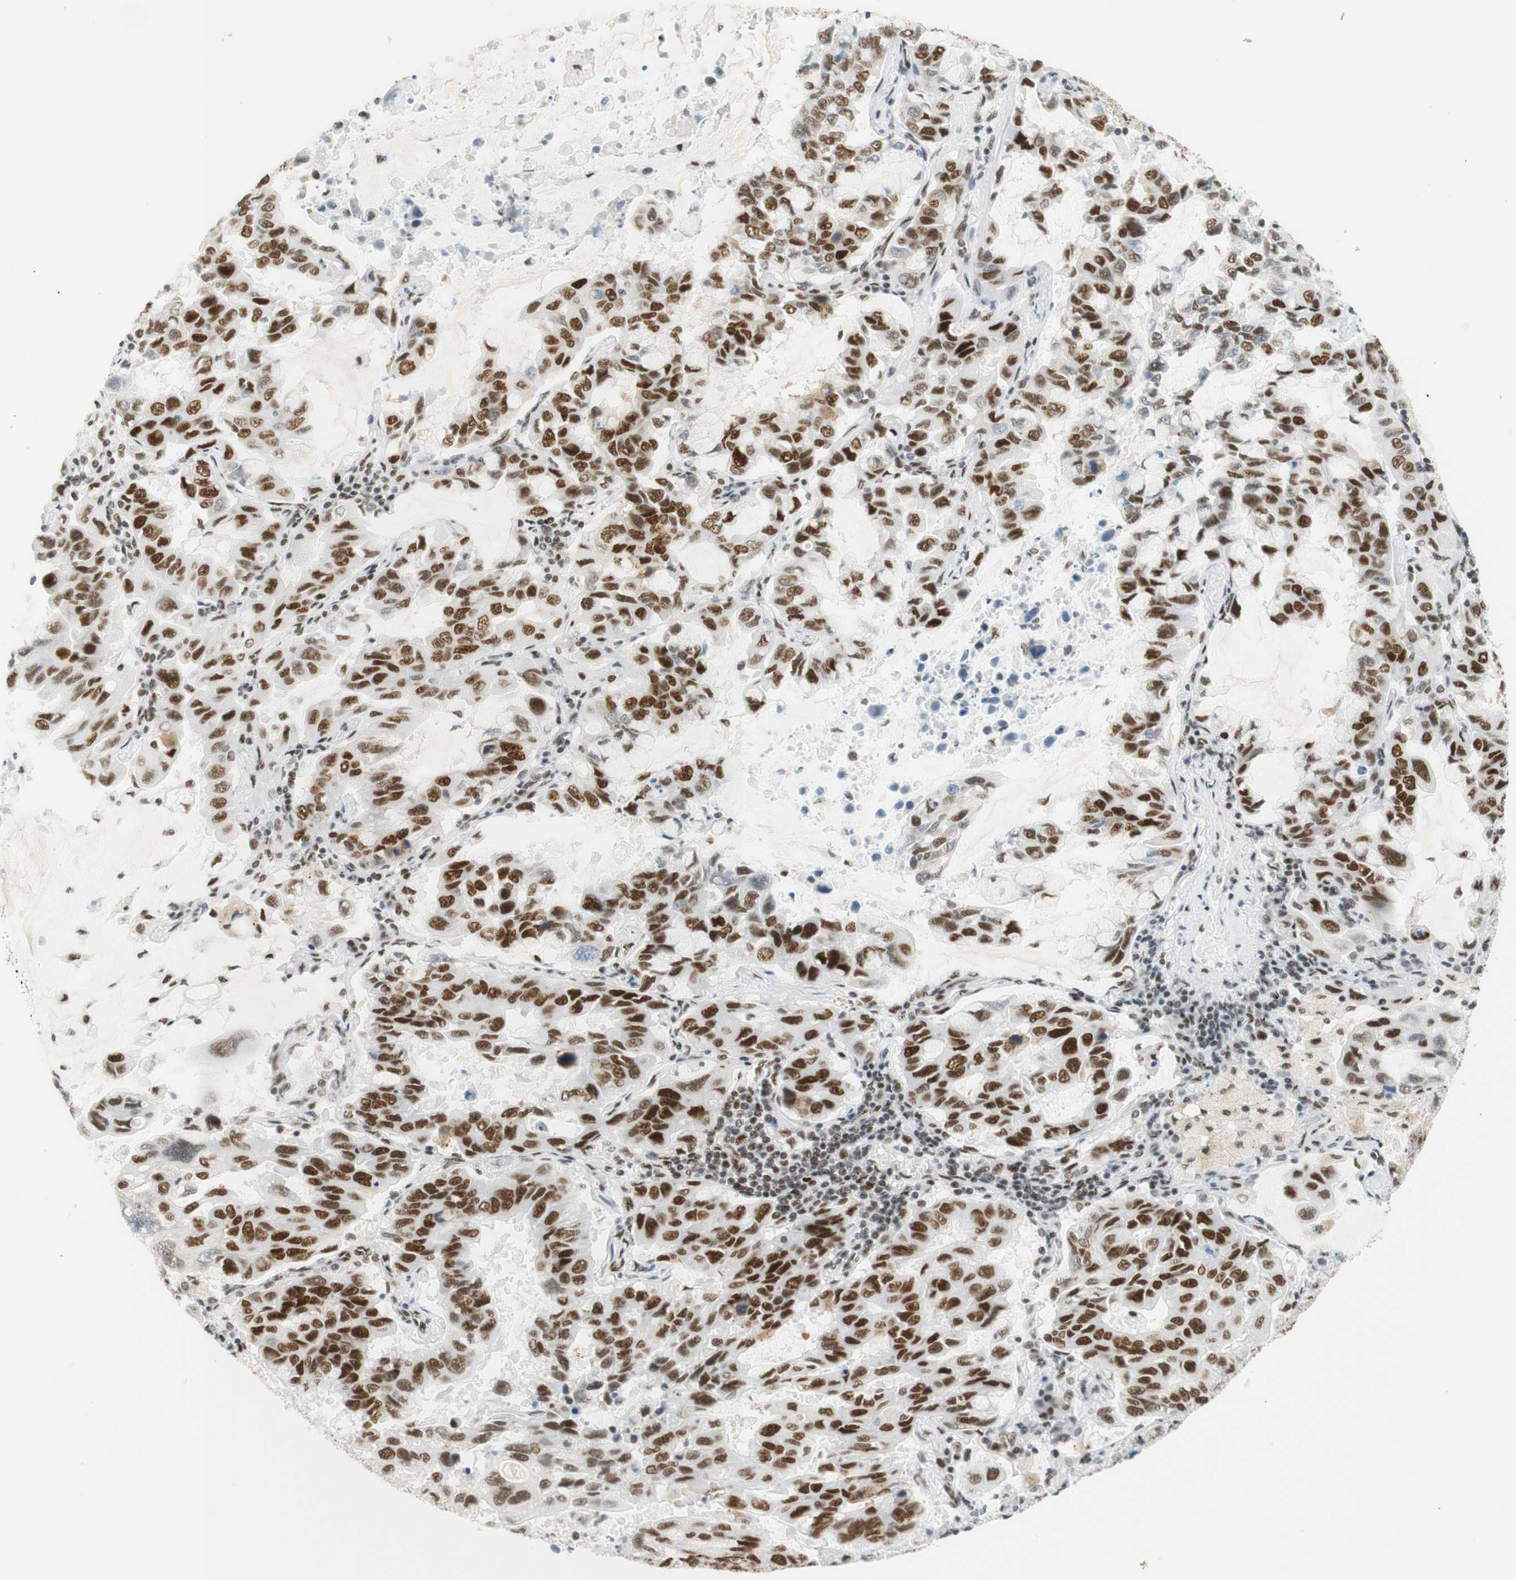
{"staining": {"intensity": "strong", "quantity": "25%-75%", "location": "nuclear"}, "tissue": "lung cancer", "cell_type": "Tumor cells", "image_type": "cancer", "snomed": [{"axis": "morphology", "description": "Adenocarcinoma, NOS"}, {"axis": "topography", "description": "Lung"}], "caption": "Human lung adenocarcinoma stained with a brown dye exhibits strong nuclear positive expression in about 25%-75% of tumor cells.", "gene": "RNF20", "patient": {"sex": "male", "age": 64}}